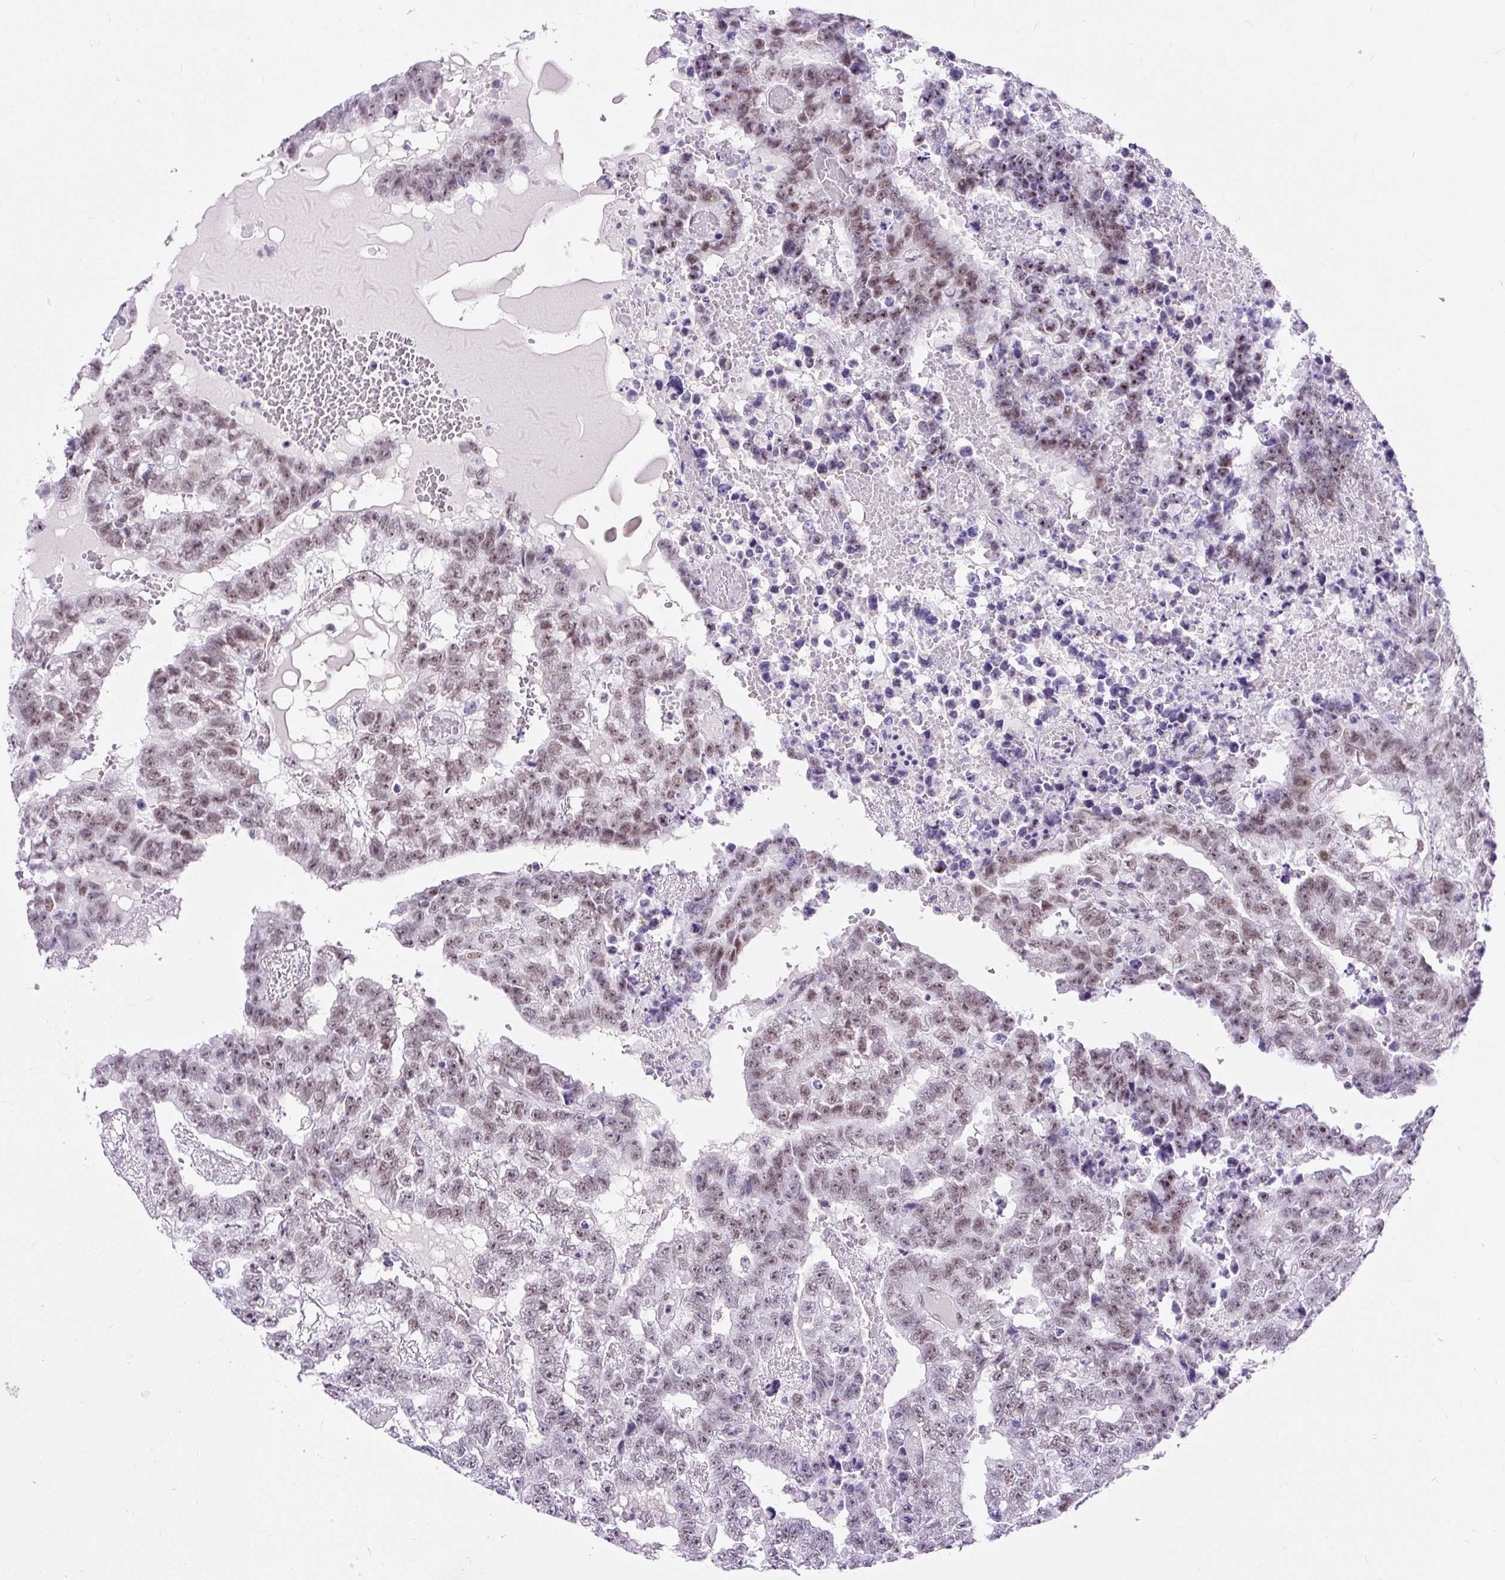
{"staining": {"intensity": "moderate", "quantity": "25%-75%", "location": "nuclear"}, "tissue": "testis cancer", "cell_type": "Tumor cells", "image_type": "cancer", "snomed": [{"axis": "morphology", "description": "Carcinoma, Embryonal, NOS"}, {"axis": "topography", "description": "Testis"}], "caption": "Immunohistochemistry (IHC) of human testis cancer (embryonal carcinoma) reveals medium levels of moderate nuclear expression in approximately 25%-75% of tumor cells.", "gene": "PLCXD2", "patient": {"sex": "male", "age": 25}}